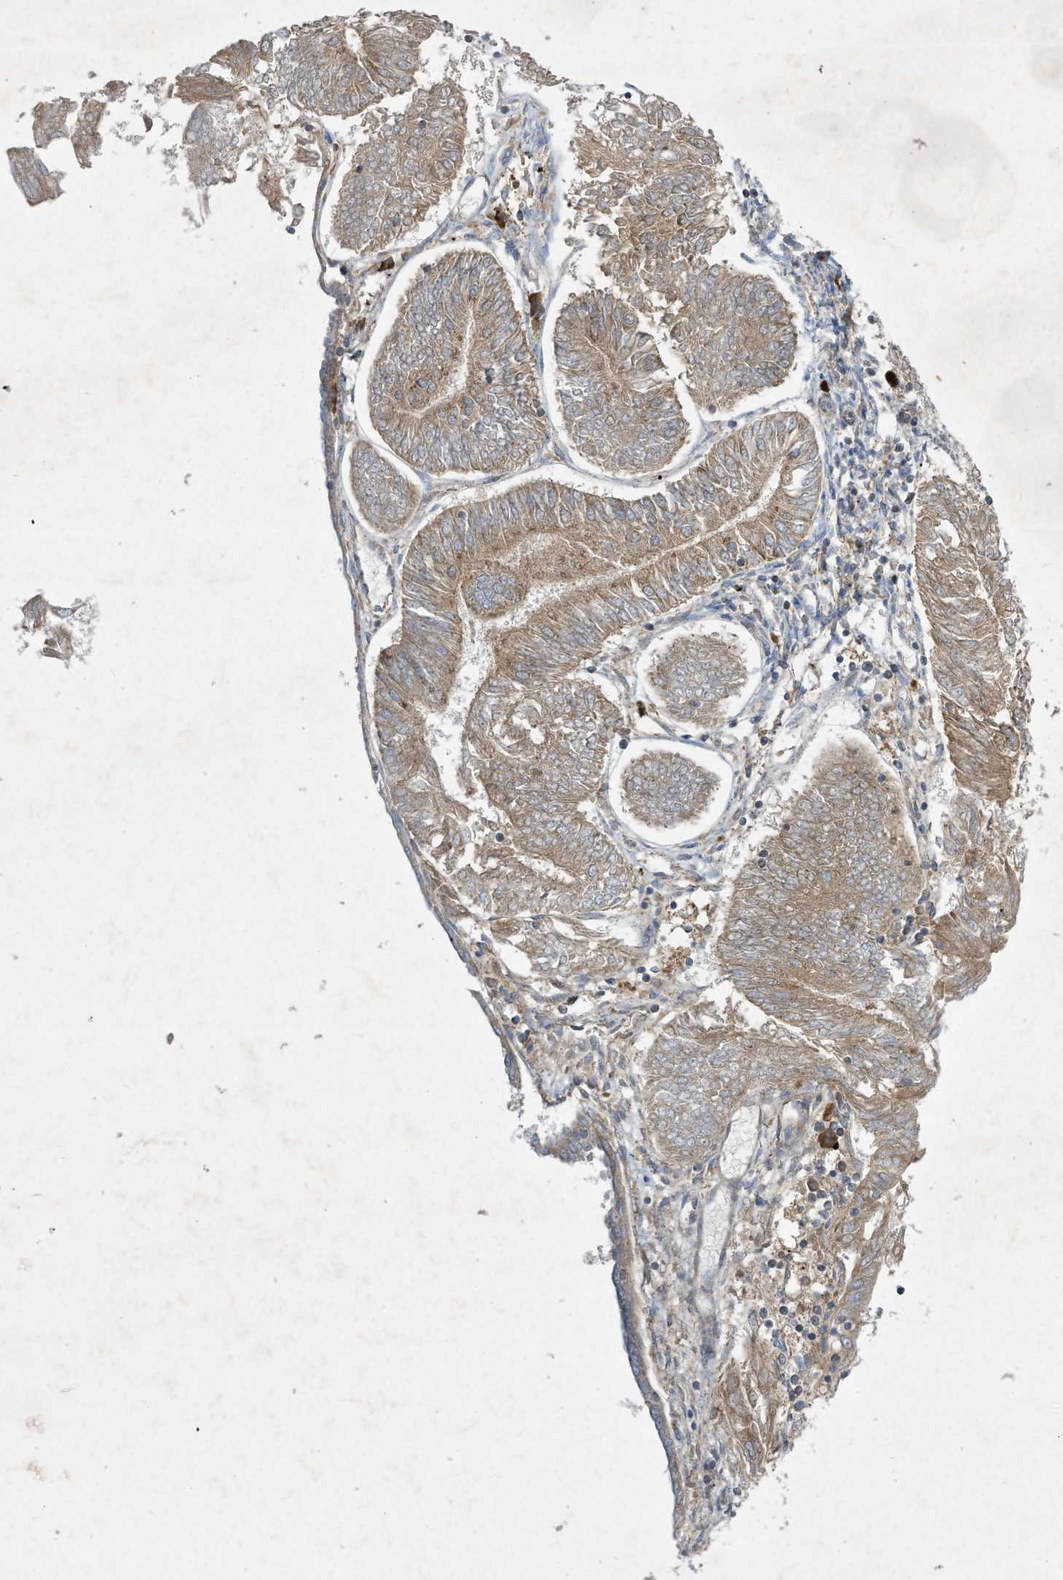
{"staining": {"intensity": "weak", "quantity": ">75%", "location": "cytoplasmic/membranous"}, "tissue": "endometrial cancer", "cell_type": "Tumor cells", "image_type": "cancer", "snomed": [{"axis": "morphology", "description": "Adenocarcinoma, NOS"}, {"axis": "topography", "description": "Endometrium"}], "caption": "Tumor cells demonstrate weak cytoplasmic/membranous staining in approximately >75% of cells in endometrial cancer (adenocarcinoma).", "gene": "SYNJ2", "patient": {"sex": "female", "age": 58}}